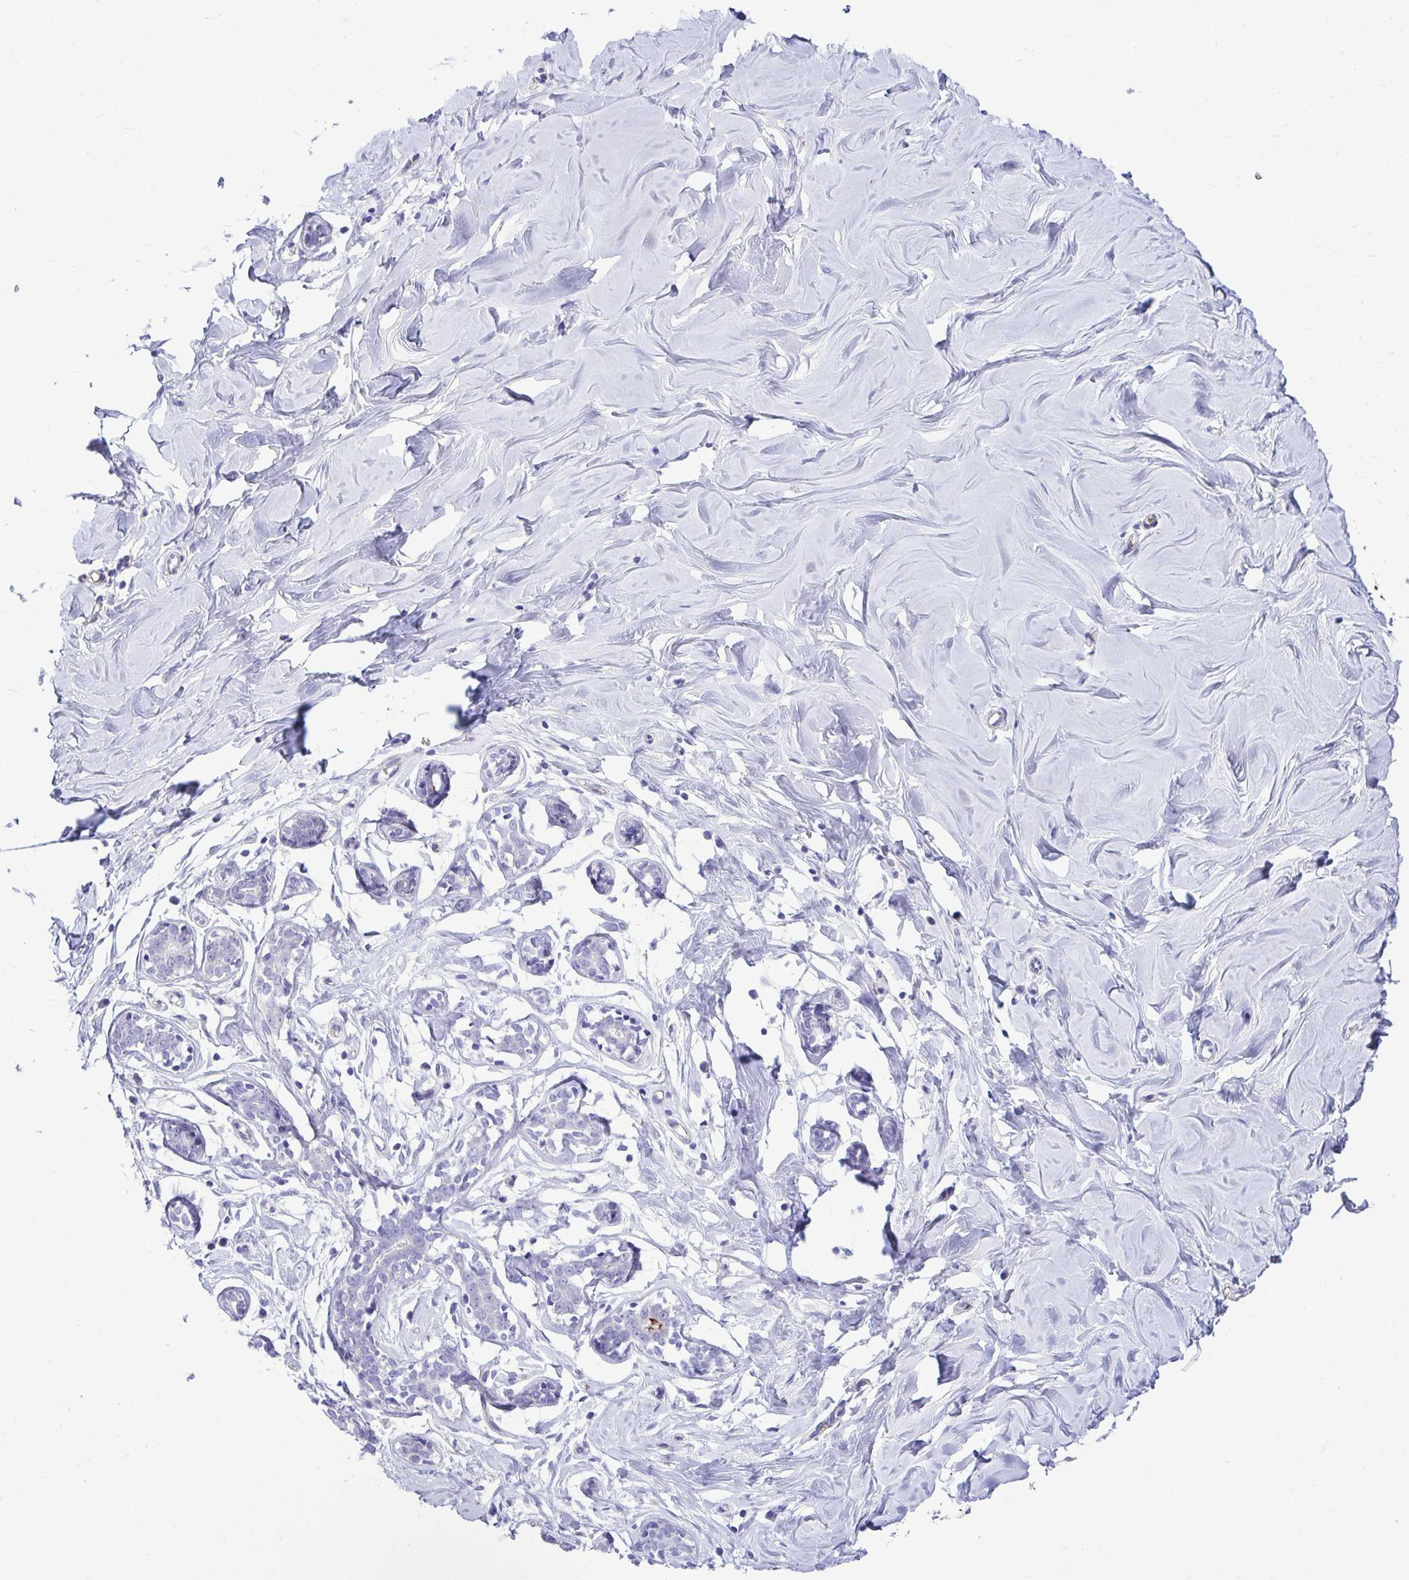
{"staining": {"intensity": "negative", "quantity": "none", "location": "none"}, "tissue": "breast", "cell_type": "Adipocytes", "image_type": "normal", "snomed": [{"axis": "morphology", "description": "Normal tissue, NOS"}, {"axis": "topography", "description": "Breast"}], "caption": "Immunohistochemical staining of benign breast displays no significant staining in adipocytes.", "gene": "ABCG2", "patient": {"sex": "female", "age": 27}}